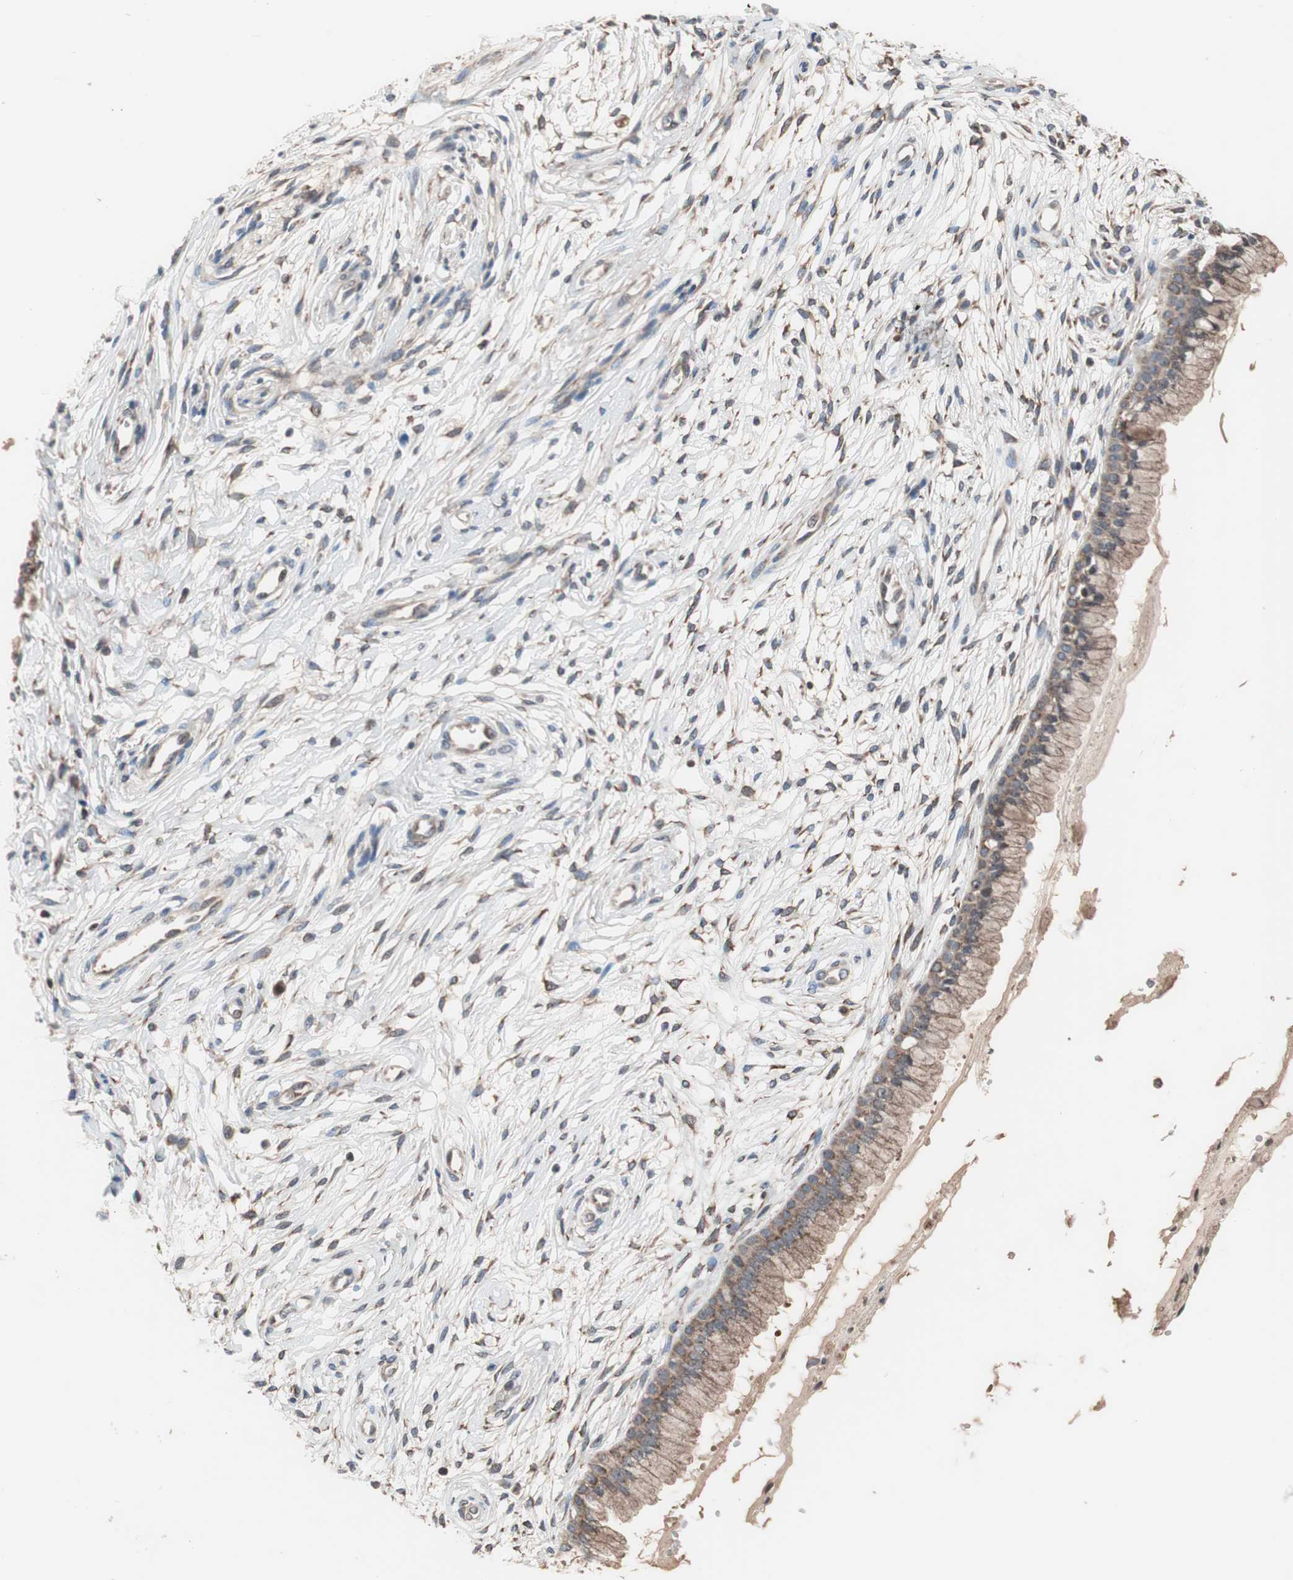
{"staining": {"intensity": "weak", "quantity": ">75%", "location": "cytoplasmic/membranous"}, "tissue": "cervix", "cell_type": "Glandular cells", "image_type": "normal", "snomed": [{"axis": "morphology", "description": "Normal tissue, NOS"}, {"axis": "topography", "description": "Cervix"}], "caption": "Protein expression analysis of unremarkable cervix demonstrates weak cytoplasmic/membranous positivity in approximately >75% of glandular cells. (Stains: DAB in brown, nuclei in blue, Microscopy: brightfield microscopy at high magnification).", "gene": "IRS1", "patient": {"sex": "female", "age": 39}}